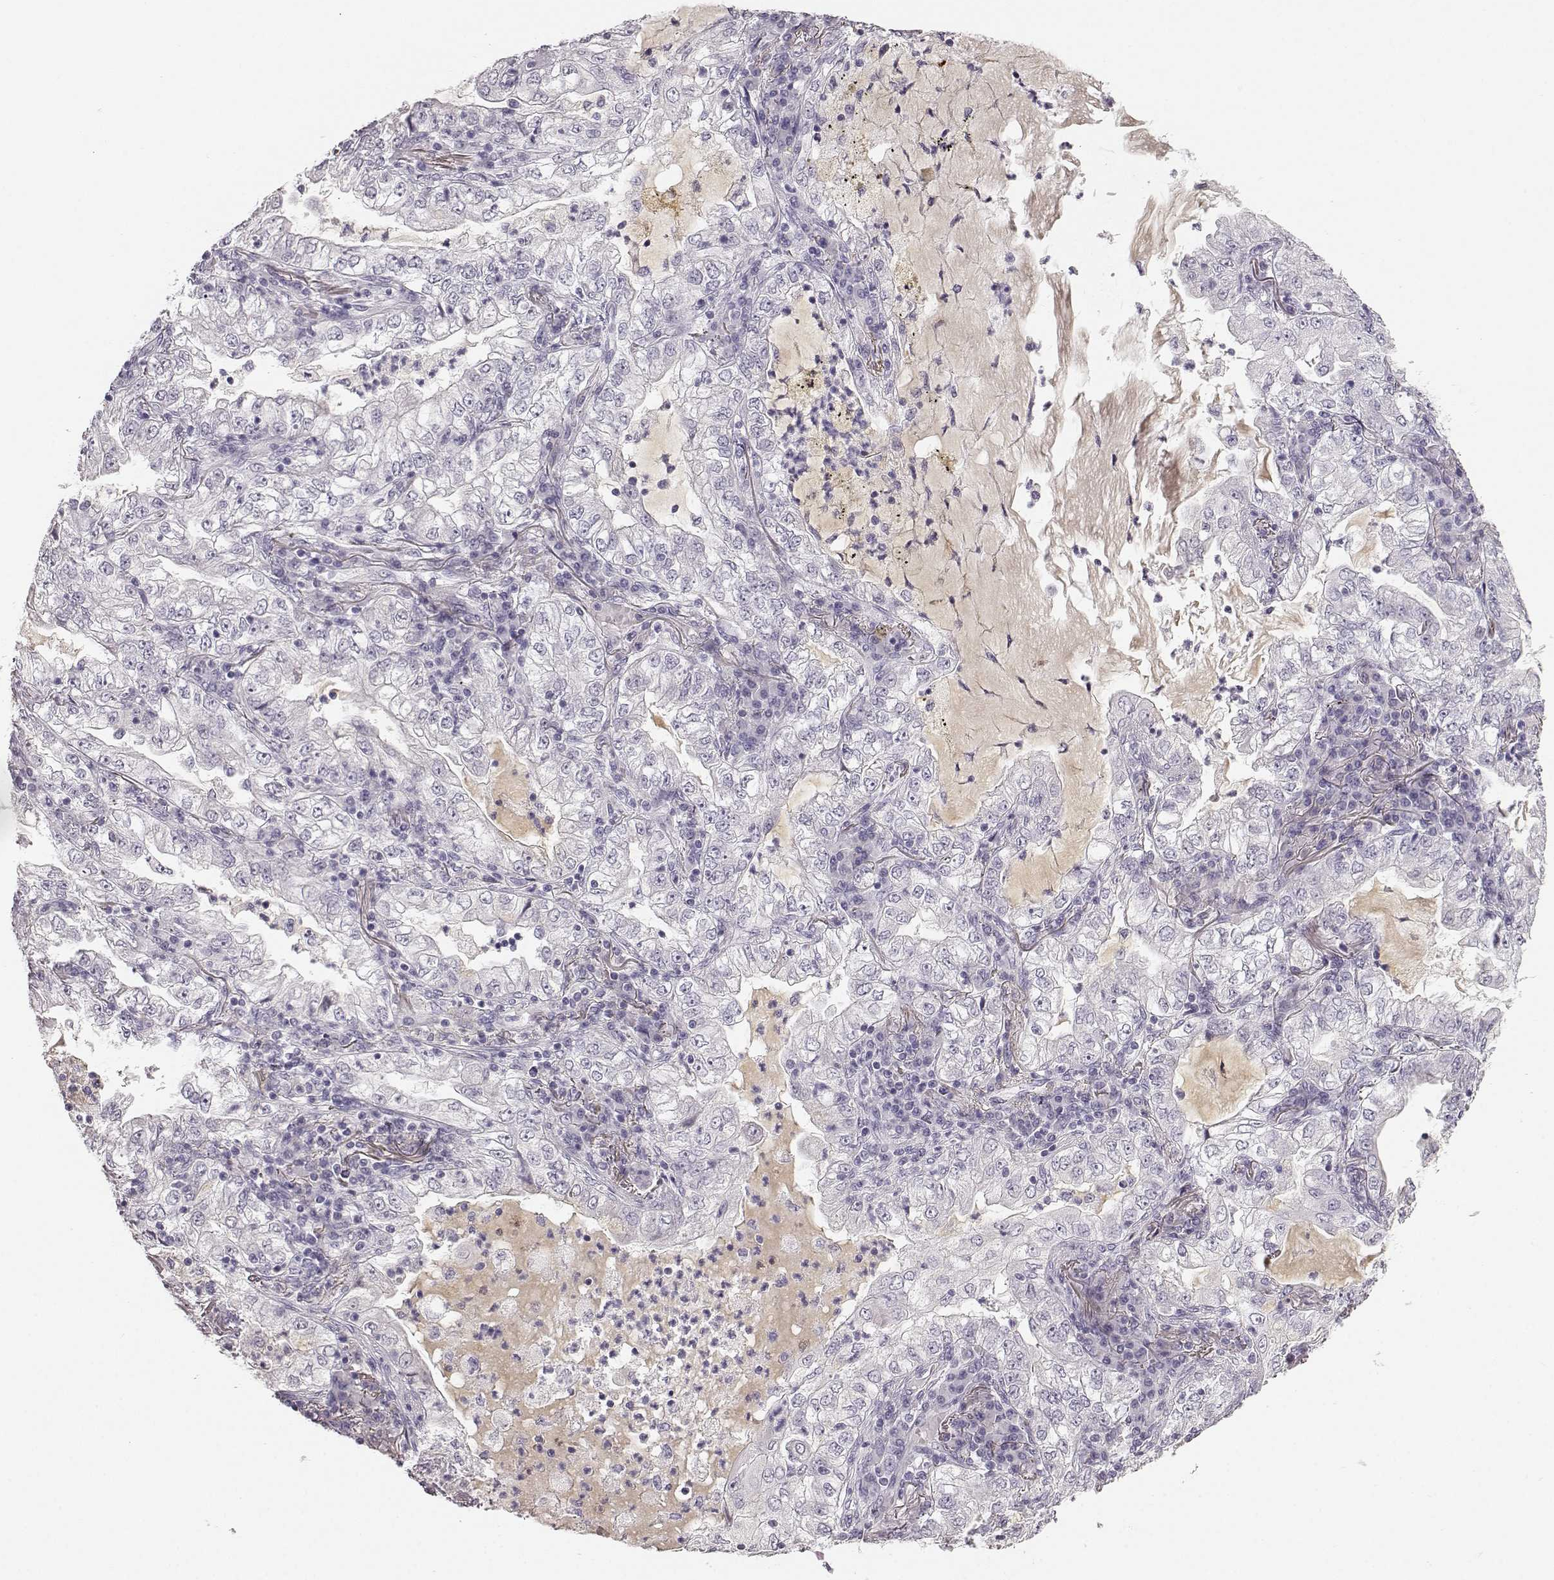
{"staining": {"intensity": "negative", "quantity": "none", "location": "none"}, "tissue": "lung cancer", "cell_type": "Tumor cells", "image_type": "cancer", "snomed": [{"axis": "morphology", "description": "Adenocarcinoma, NOS"}, {"axis": "topography", "description": "Lung"}], "caption": "This is an immunohistochemistry (IHC) micrograph of human lung cancer (adenocarcinoma). There is no positivity in tumor cells.", "gene": "KIAA0319", "patient": {"sex": "female", "age": 73}}